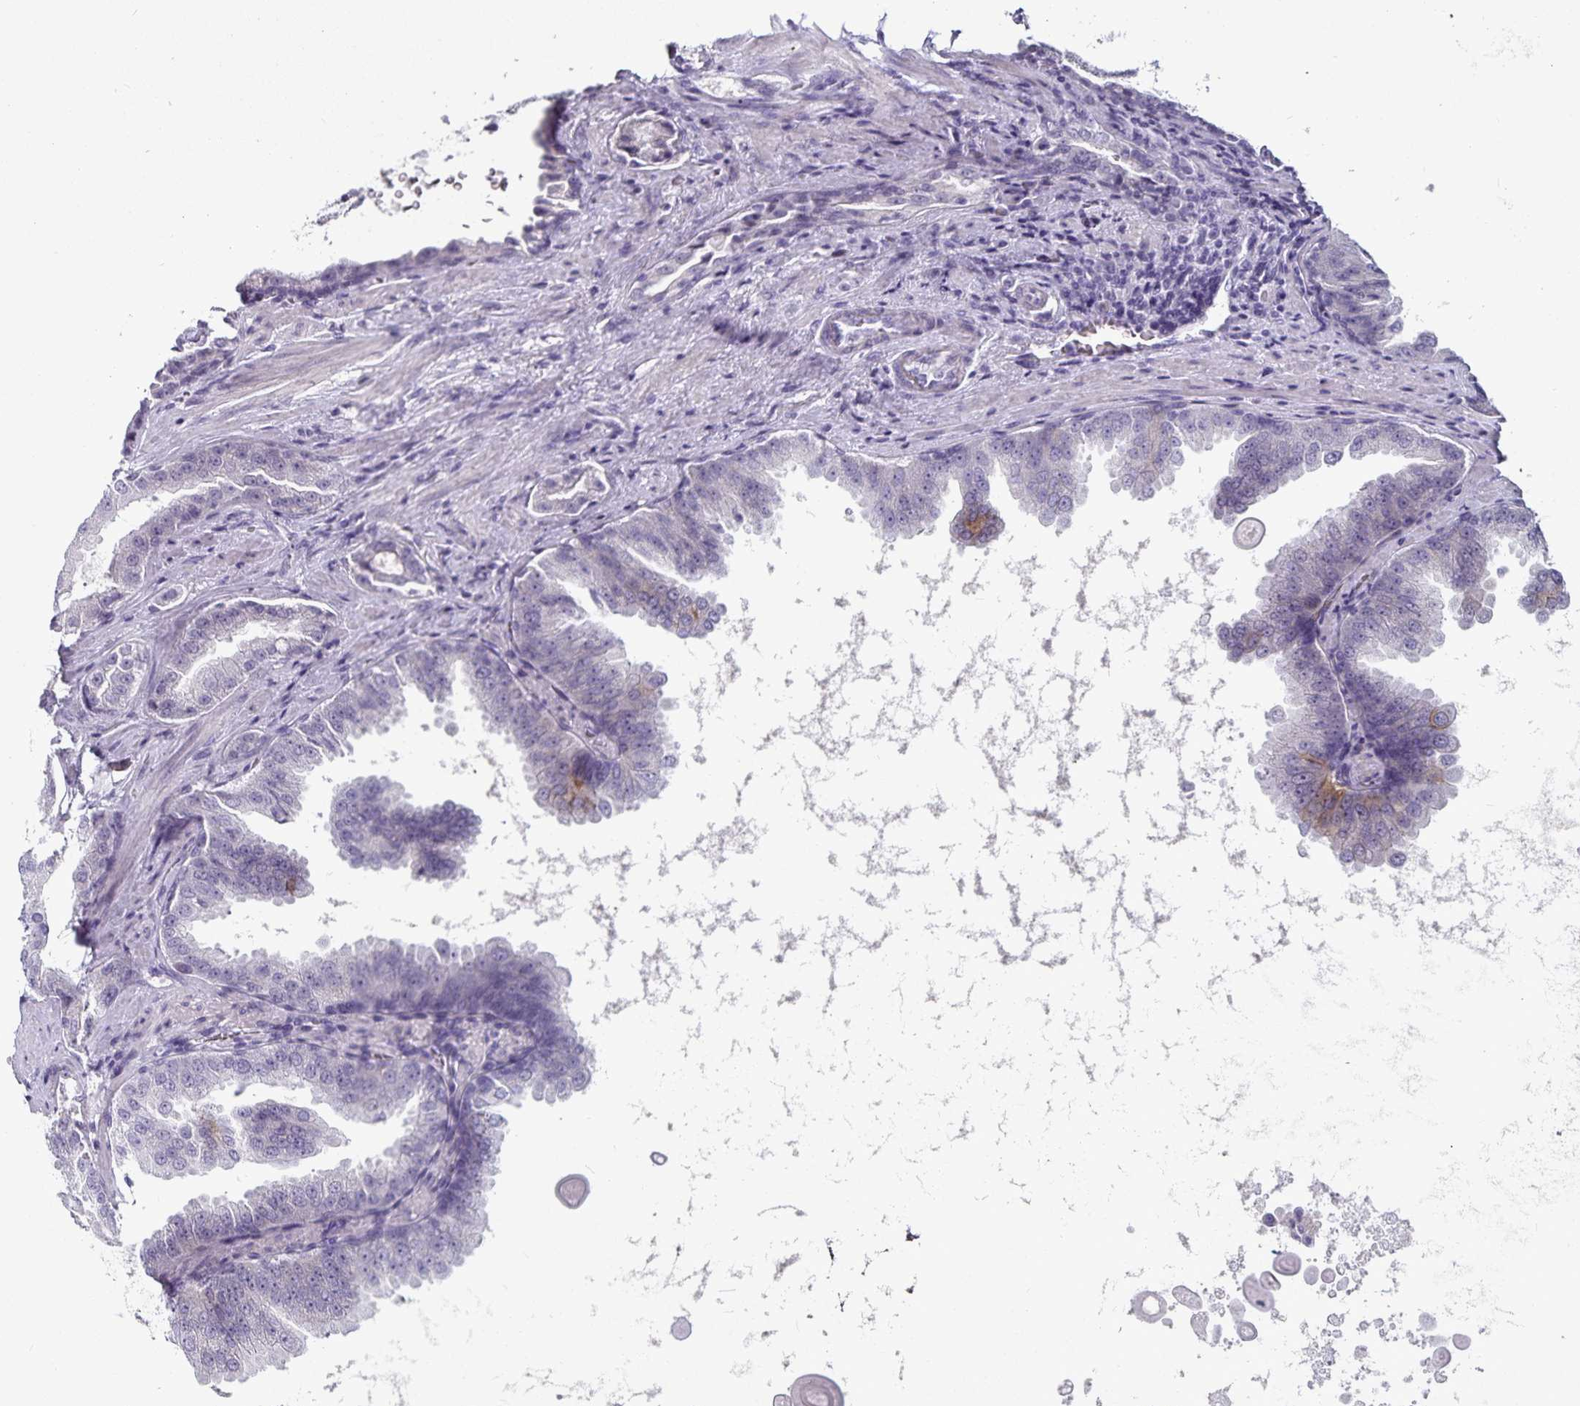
{"staining": {"intensity": "moderate", "quantity": "<25%", "location": "cytoplasmic/membranous"}, "tissue": "prostate cancer", "cell_type": "Tumor cells", "image_type": "cancer", "snomed": [{"axis": "morphology", "description": "Adenocarcinoma, Low grade"}, {"axis": "topography", "description": "Prostate"}], "caption": "IHC (DAB) staining of low-grade adenocarcinoma (prostate) displays moderate cytoplasmic/membranous protein positivity in approximately <25% of tumor cells.", "gene": "CA12", "patient": {"sex": "male", "age": 67}}